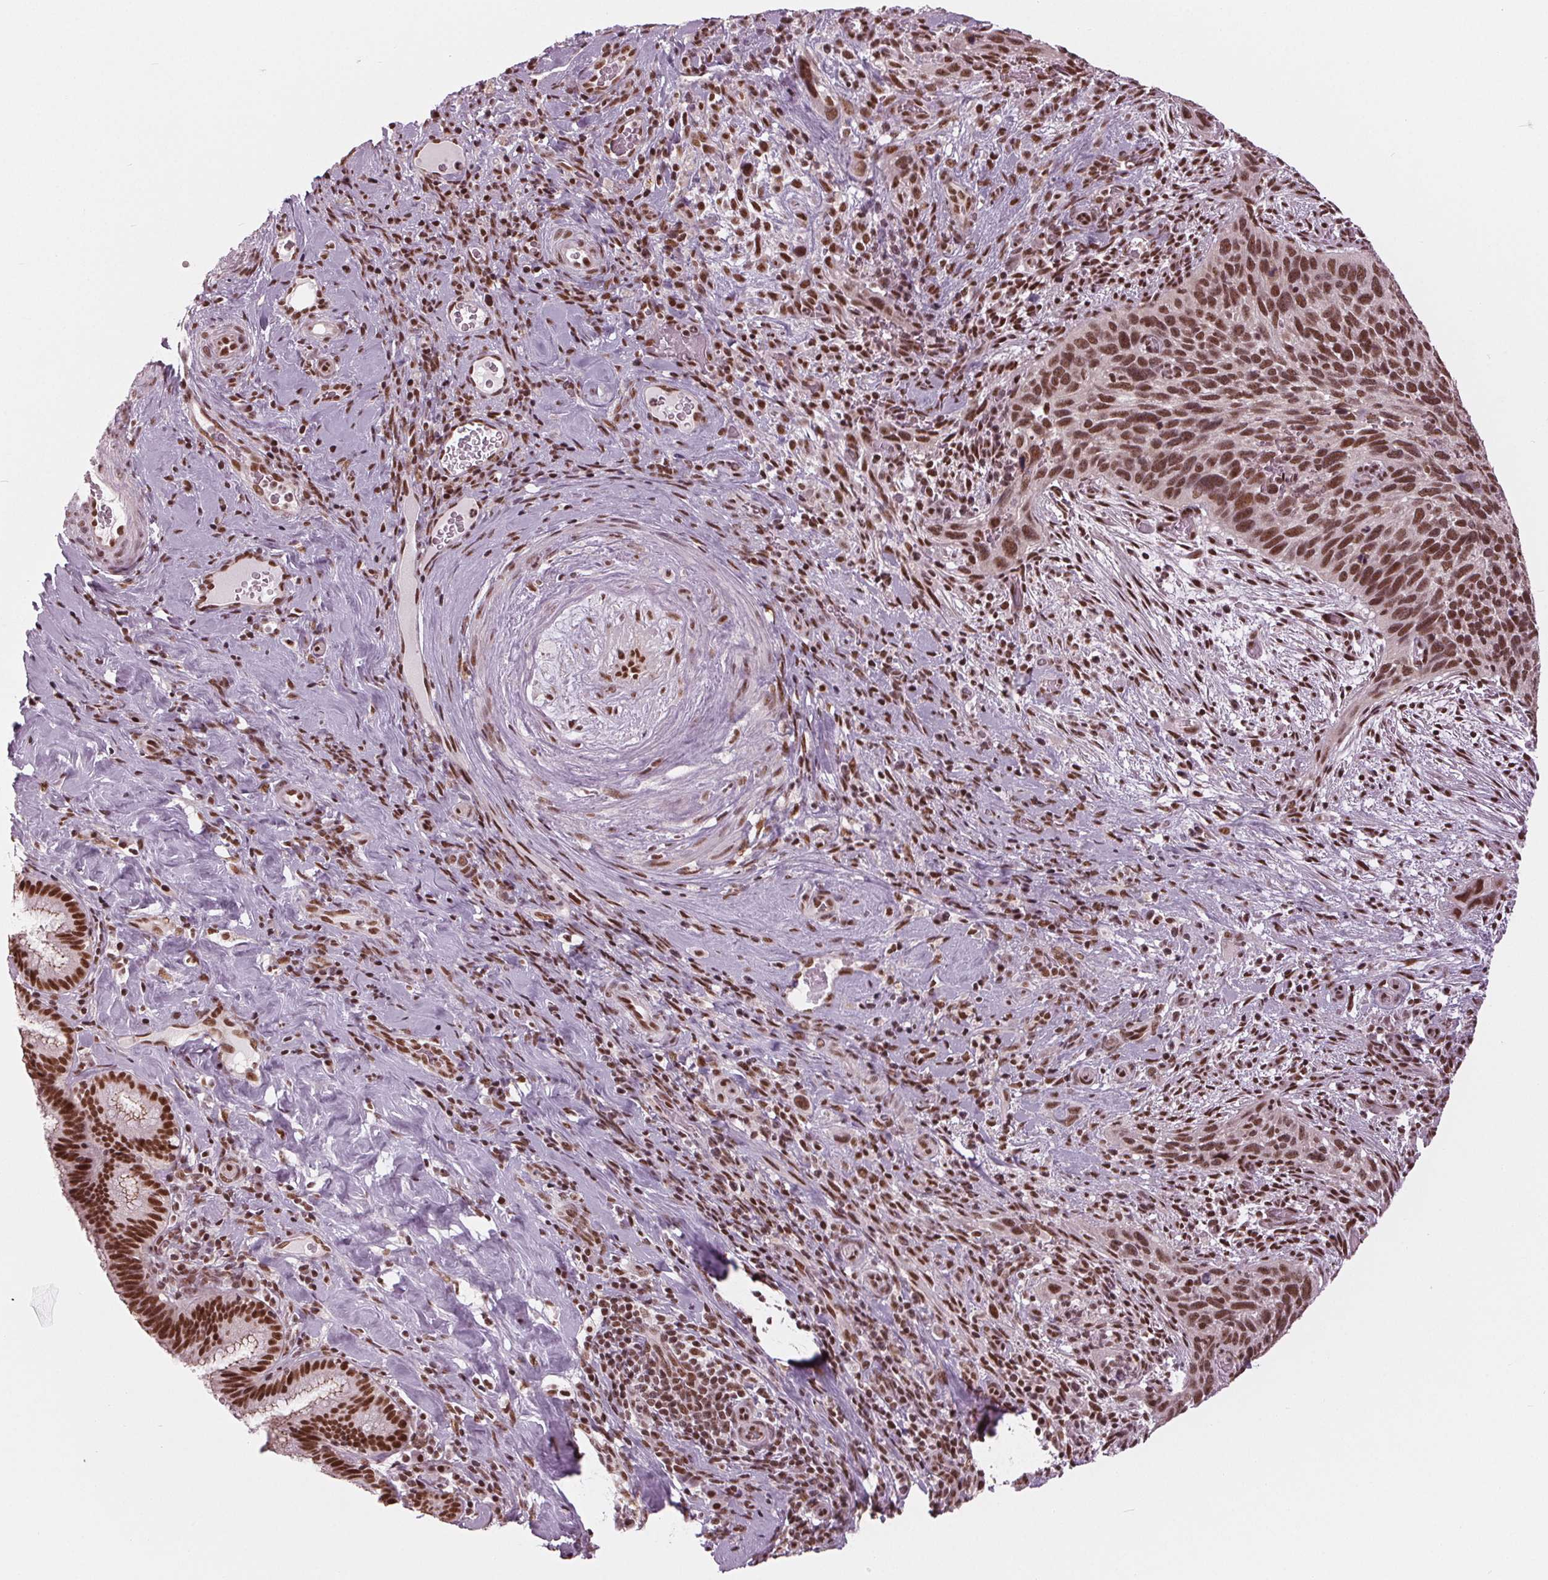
{"staining": {"intensity": "strong", "quantity": ">75%", "location": "nuclear"}, "tissue": "cervical cancer", "cell_type": "Tumor cells", "image_type": "cancer", "snomed": [{"axis": "morphology", "description": "Squamous cell carcinoma, NOS"}, {"axis": "topography", "description": "Cervix"}], "caption": "Human squamous cell carcinoma (cervical) stained with a protein marker reveals strong staining in tumor cells.", "gene": "LSM2", "patient": {"sex": "female", "age": 51}}